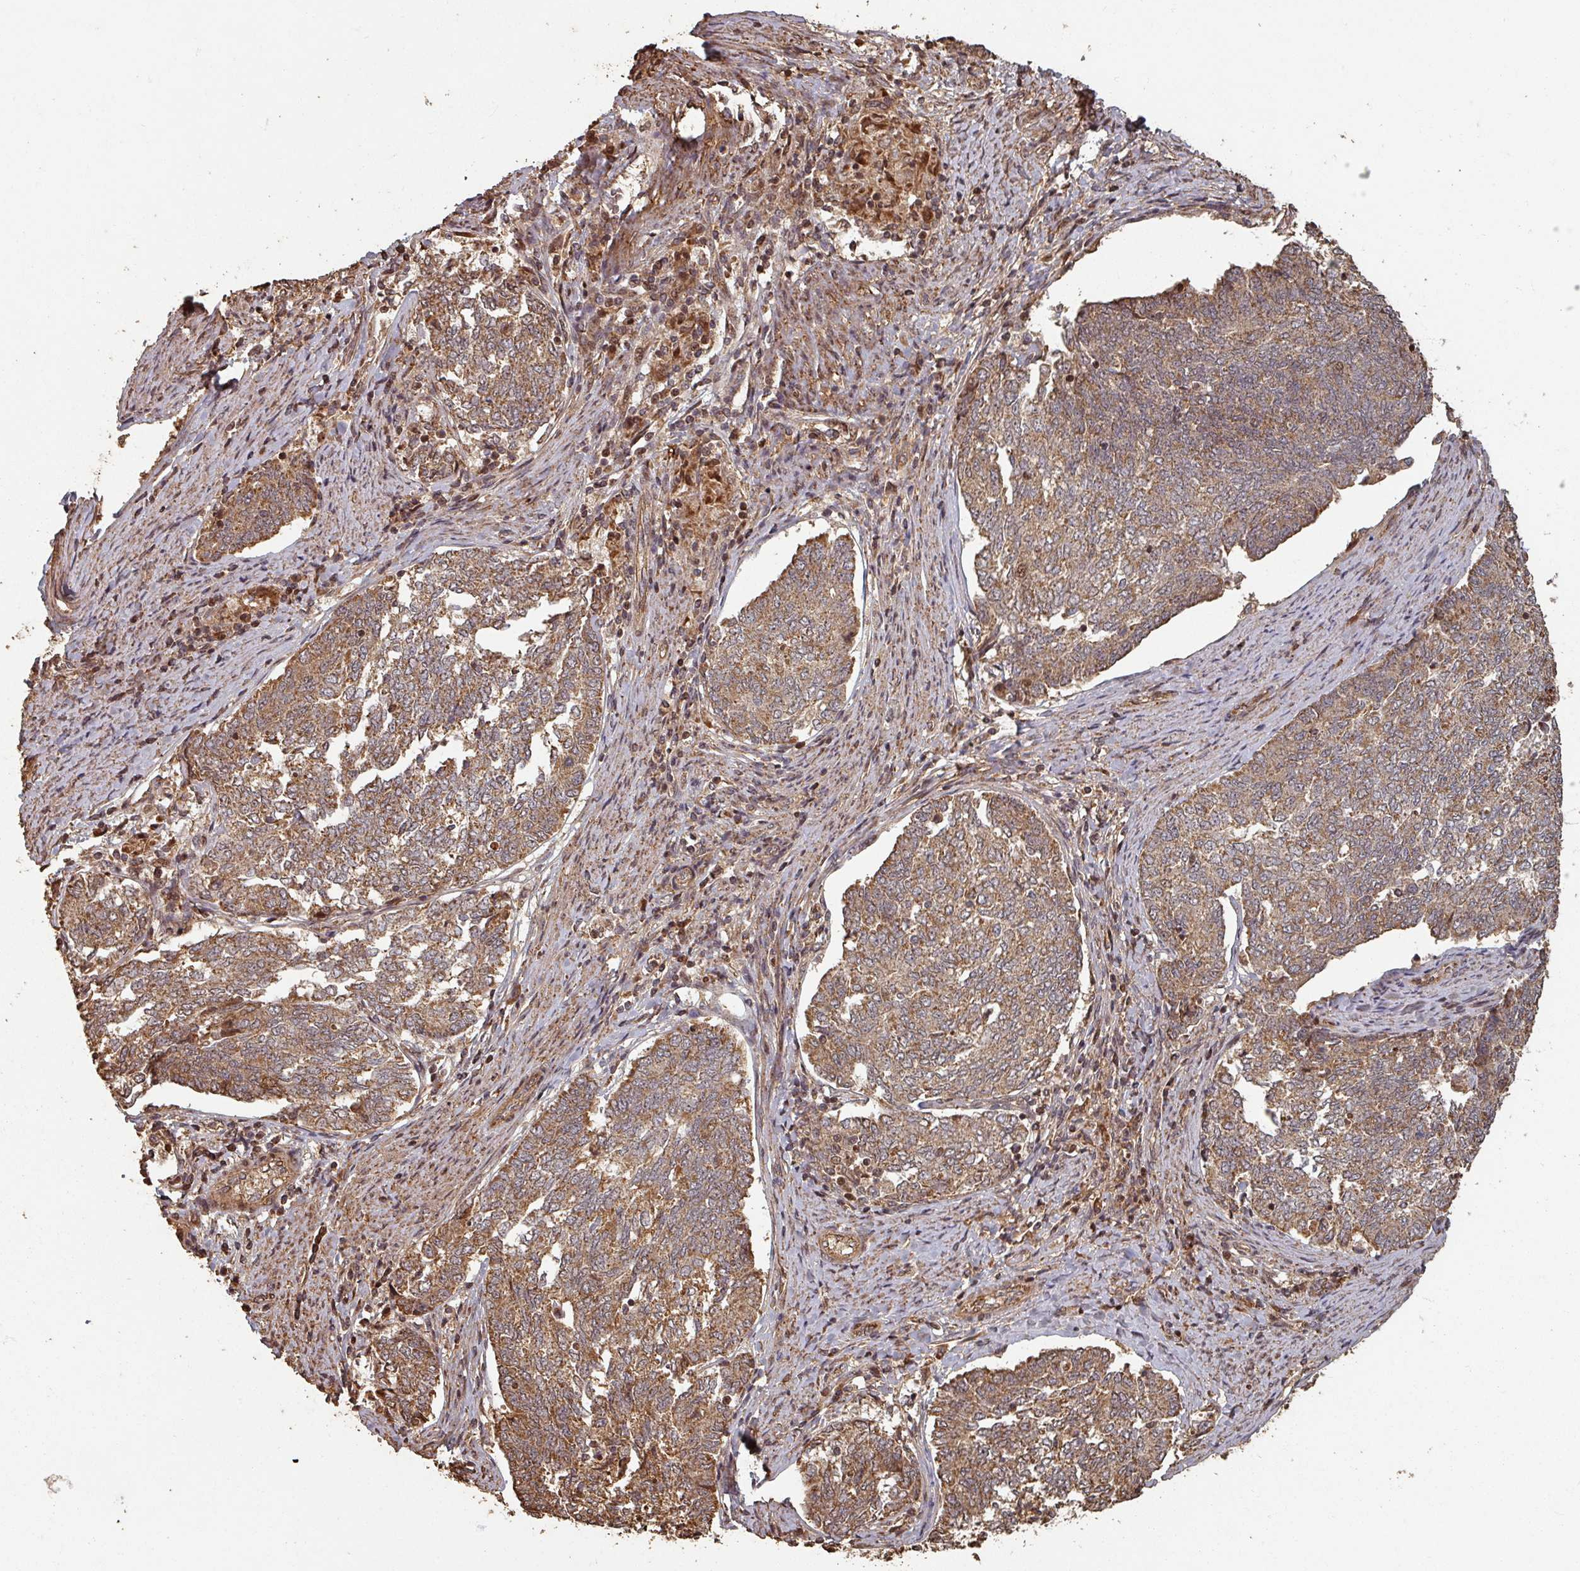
{"staining": {"intensity": "moderate", "quantity": ">75%", "location": "cytoplasmic/membranous"}, "tissue": "endometrial cancer", "cell_type": "Tumor cells", "image_type": "cancer", "snomed": [{"axis": "morphology", "description": "Adenocarcinoma, NOS"}, {"axis": "topography", "description": "Endometrium"}], "caption": "Human adenocarcinoma (endometrial) stained with a protein marker displays moderate staining in tumor cells.", "gene": "EID1", "patient": {"sex": "female", "age": 80}}